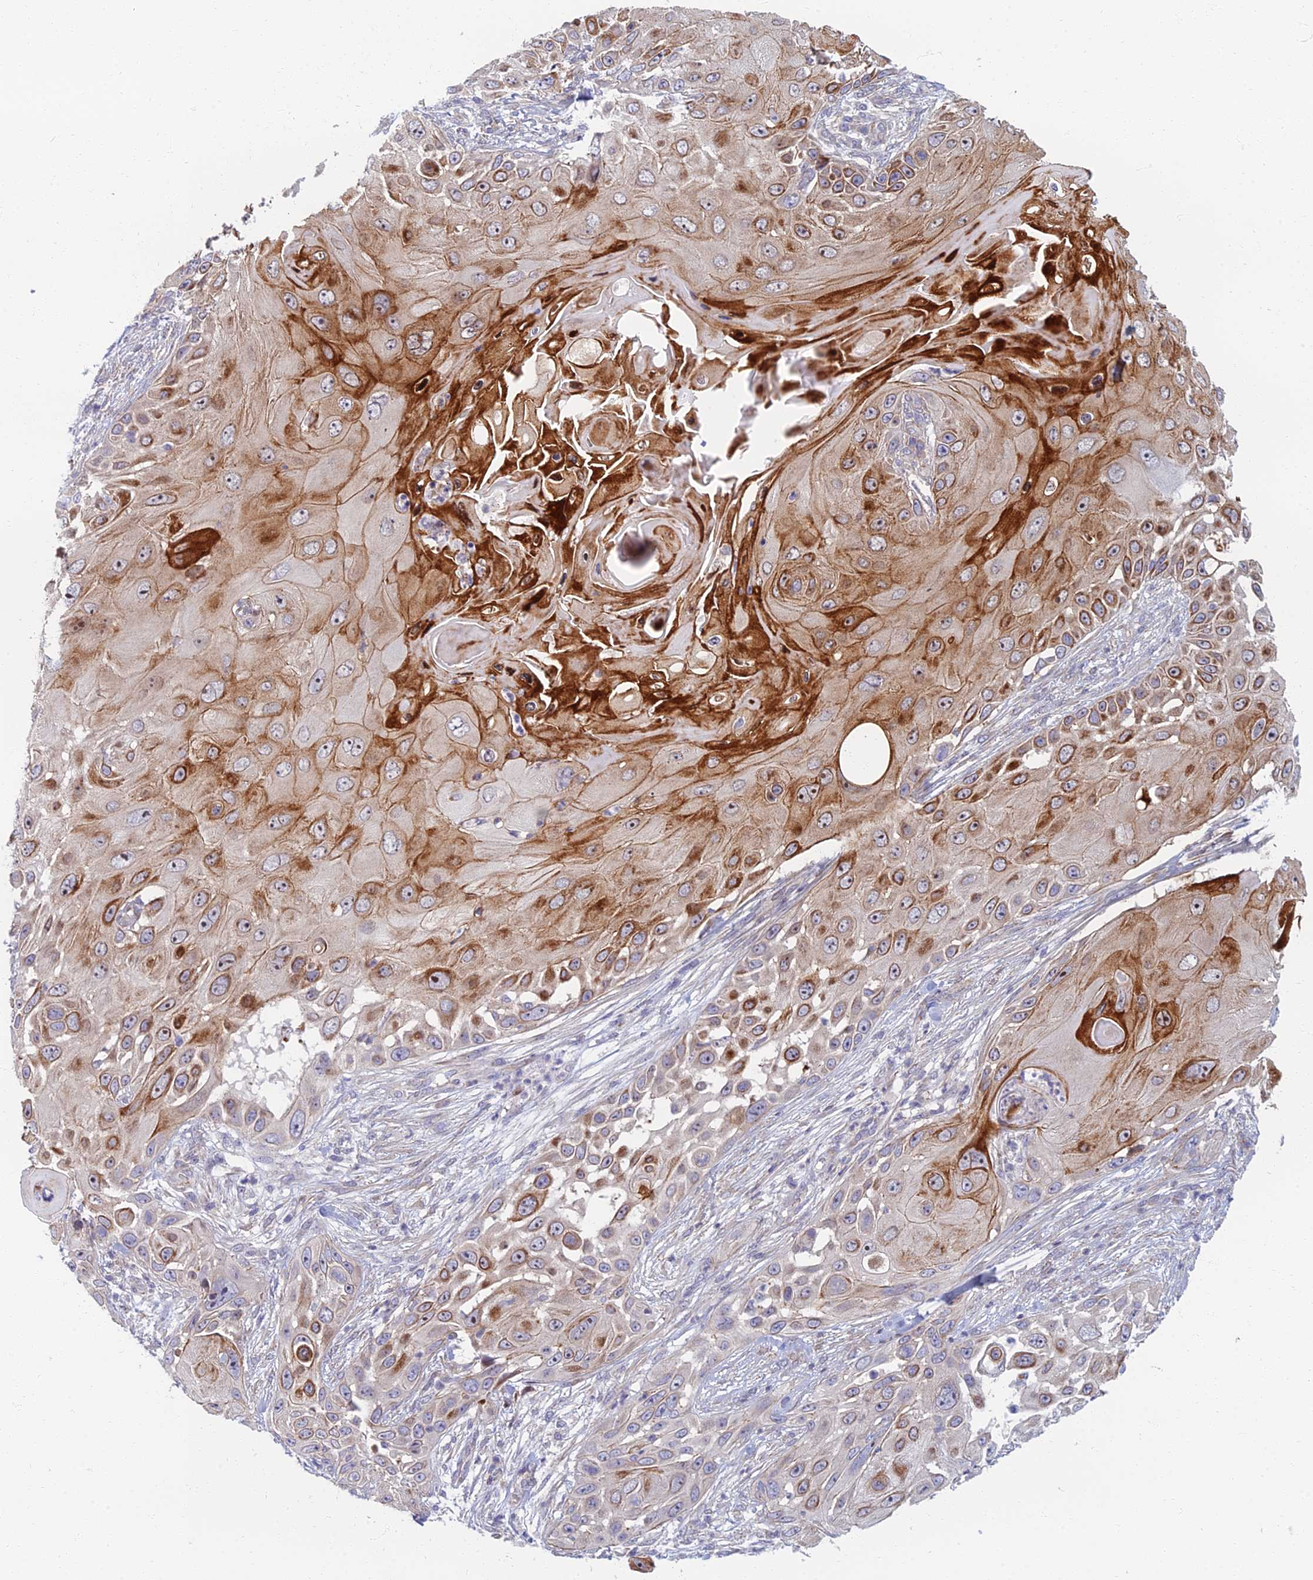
{"staining": {"intensity": "moderate", "quantity": "25%-75%", "location": "cytoplasmic/membranous"}, "tissue": "skin cancer", "cell_type": "Tumor cells", "image_type": "cancer", "snomed": [{"axis": "morphology", "description": "Squamous cell carcinoma, NOS"}, {"axis": "topography", "description": "Skin"}], "caption": "This is an image of immunohistochemistry (IHC) staining of skin cancer, which shows moderate staining in the cytoplasmic/membranous of tumor cells.", "gene": "C15orf40", "patient": {"sex": "female", "age": 44}}